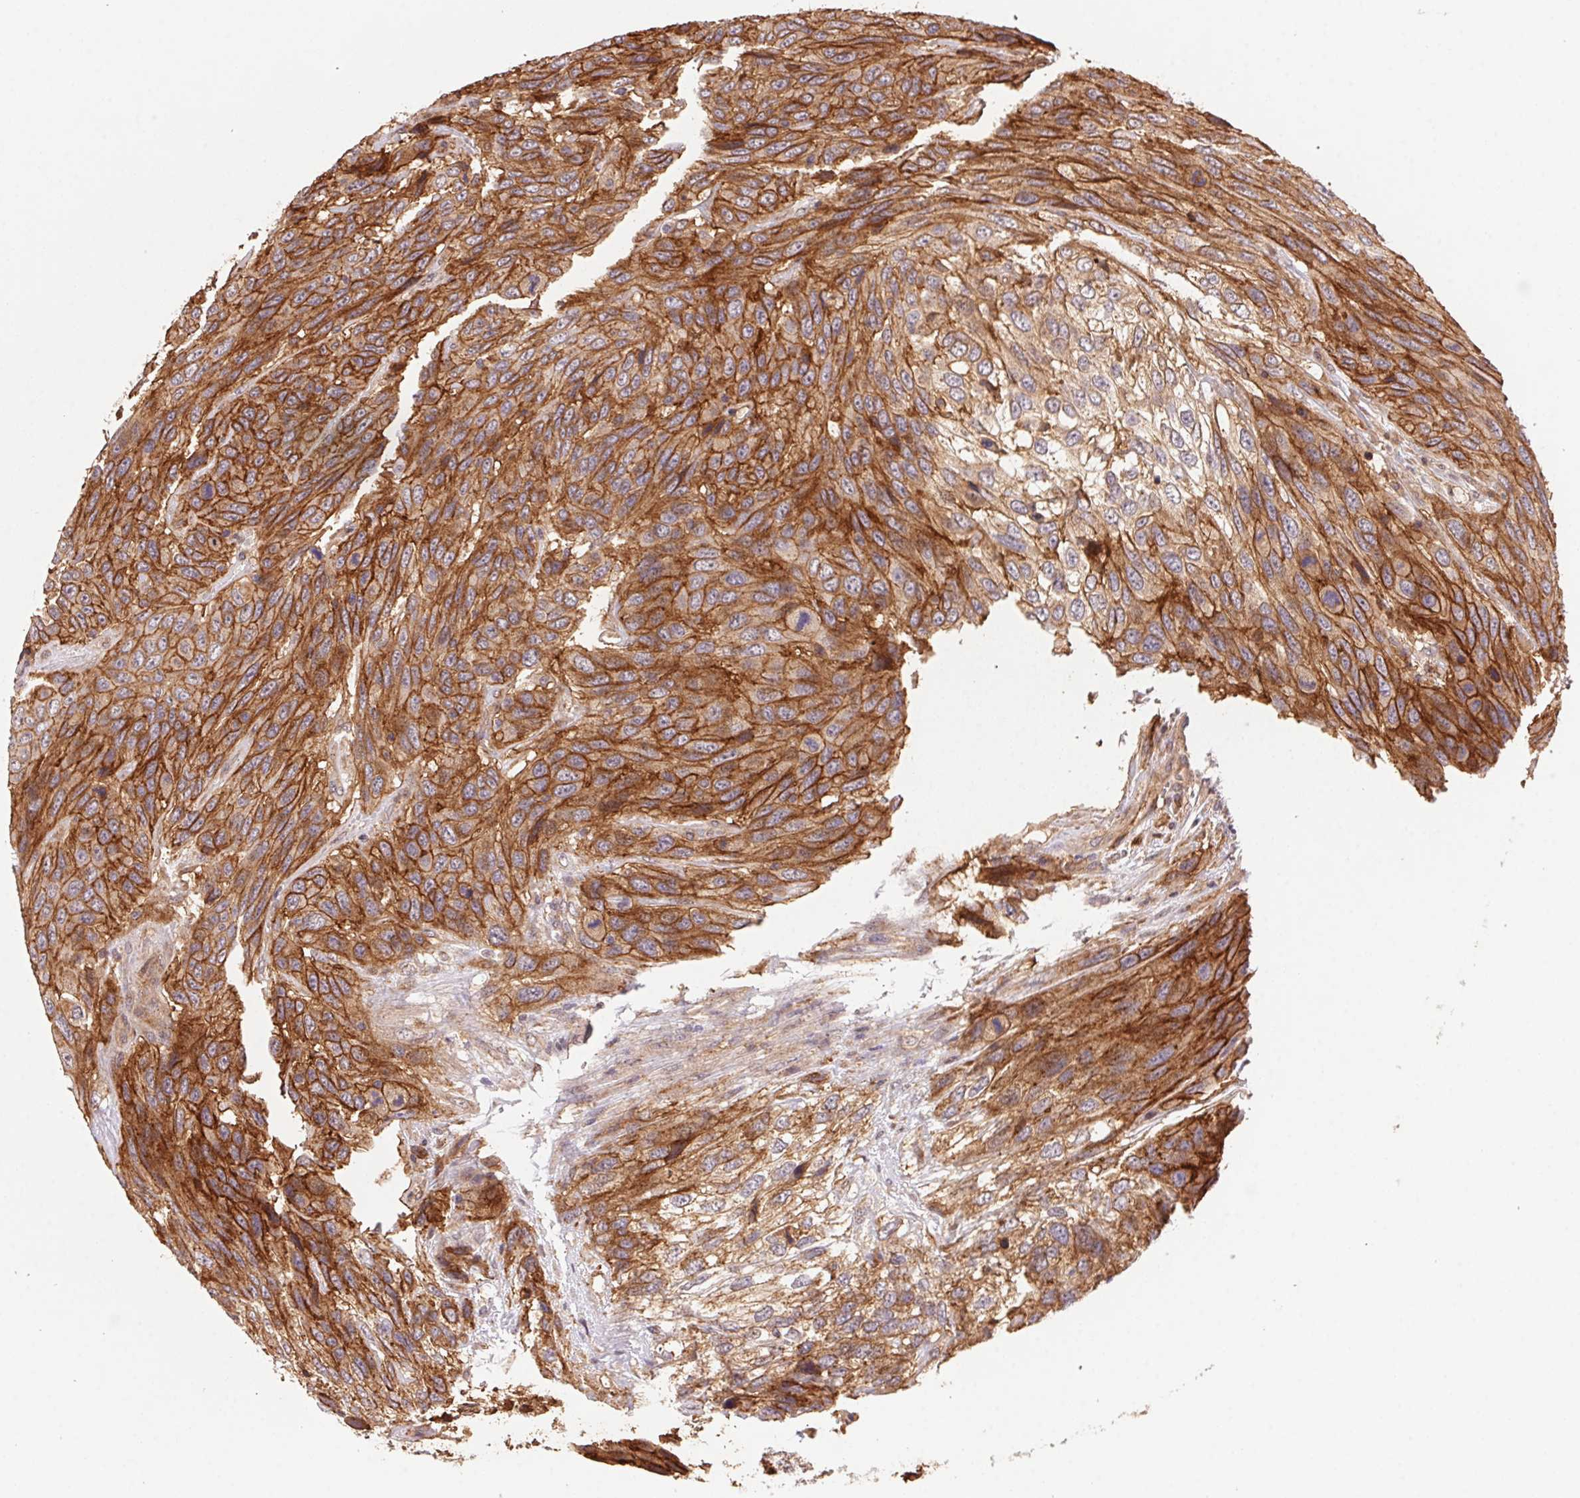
{"staining": {"intensity": "strong", "quantity": ">75%", "location": "cytoplasmic/membranous"}, "tissue": "urothelial cancer", "cell_type": "Tumor cells", "image_type": "cancer", "snomed": [{"axis": "morphology", "description": "Urothelial carcinoma, High grade"}, {"axis": "topography", "description": "Urinary bladder"}], "caption": "A high amount of strong cytoplasmic/membranous staining is appreciated in approximately >75% of tumor cells in high-grade urothelial carcinoma tissue.", "gene": "SLC52A2", "patient": {"sex": "female", "age": 70}}